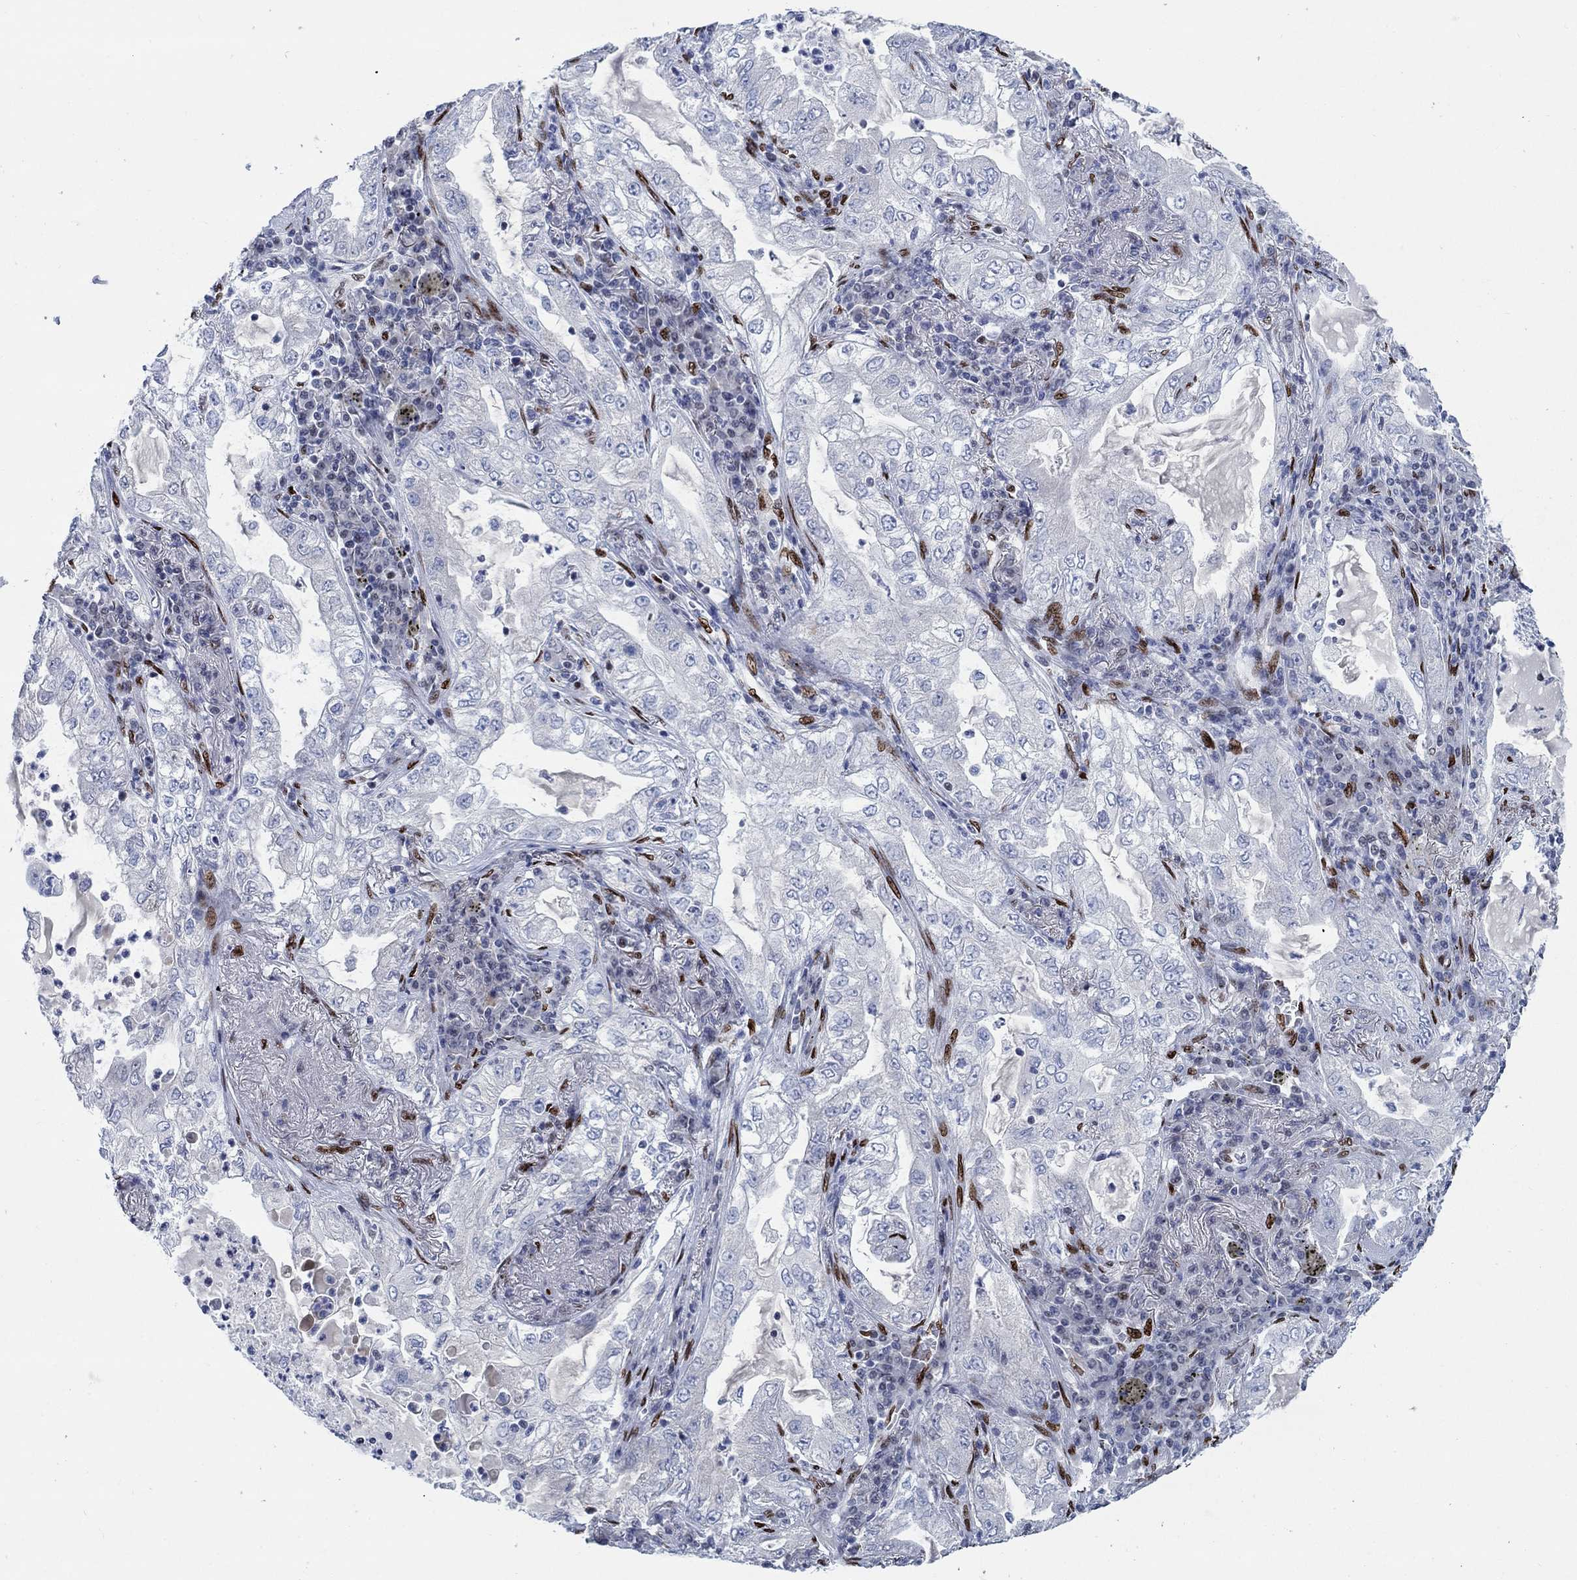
{"staining": {"intensity": "negative", "quantity": "none", "location": "none"}, "tissue": "lung cancer", "cell_type": "Tumor cells", "image_type": "cancer", "snomed": [{"axis": "morphology", "description": "Adenocarcinoma, NOS"}, {"axis": "topography", "description": "Lung"}], "caption": "Protein analysis of lung adenocarcinoma shows no significant positivity in tumor cells.", "gene": "ZEB1", "patient": {"sex": "female", "age": 73}}